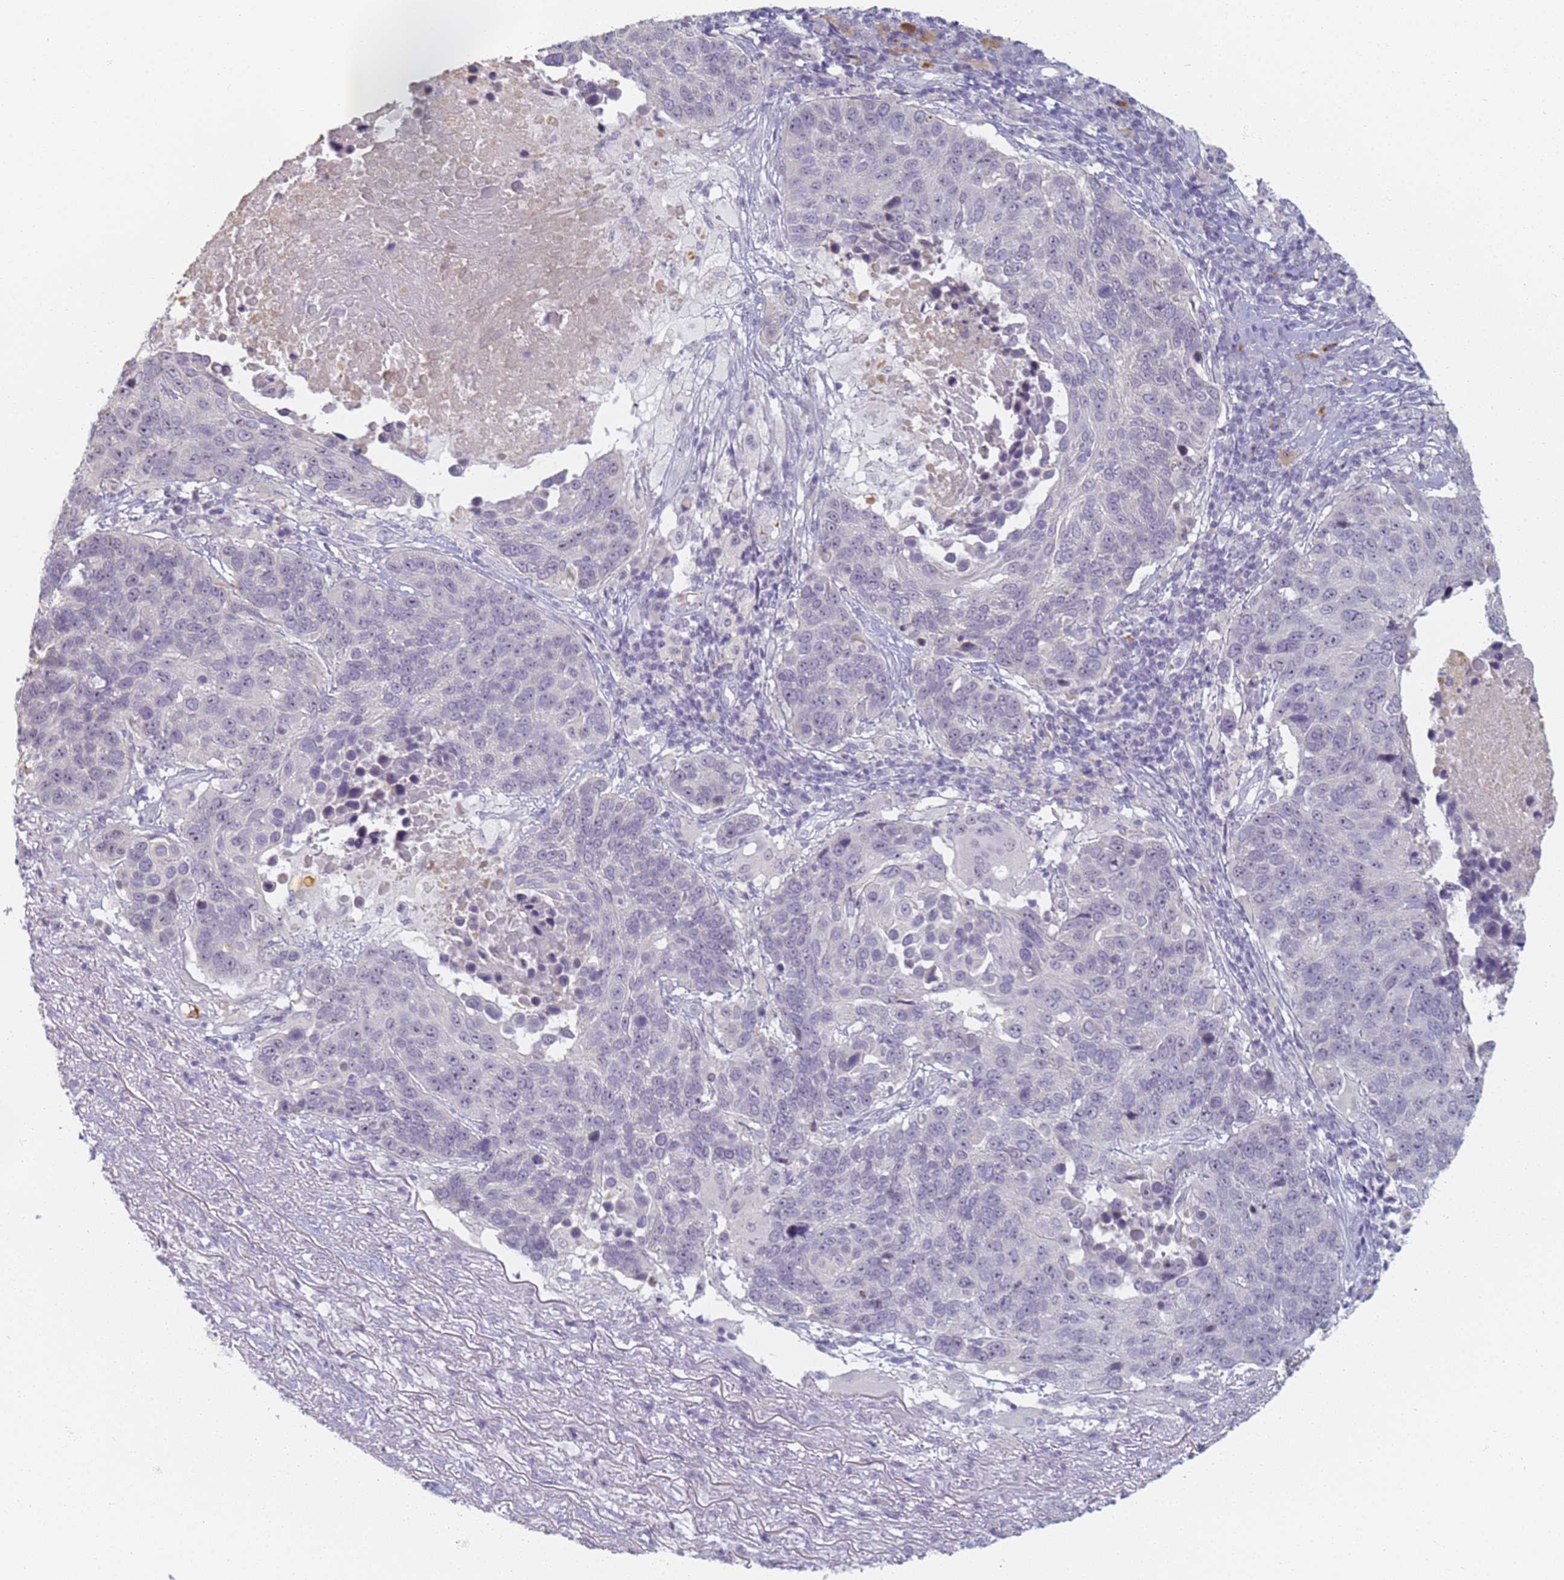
{"staining": {"intensity": "negative", "quantity": "none", "location": "none"}, "tissue": "lung cancer", "cell_type": "Tumor cells", "image_type": "cancer", "snomed": [{"axis": "morphology", "description": "Normal tissue, NOS"}, {"axis": "morphology", "description": "Squamous cell carcinoma, NOS"}, {"axis": "topography", "description": "Lymph node"}, {"axis": "topography", "description": "Lung"}], "caption": "There is no significant staining in tumor cells of lung cancer (squamous cell carcinoma). (DAB IHC with hematoxylin counter stain).", "gene": "SLC38A9", "patient": {"sex": "male", "age": 66}}